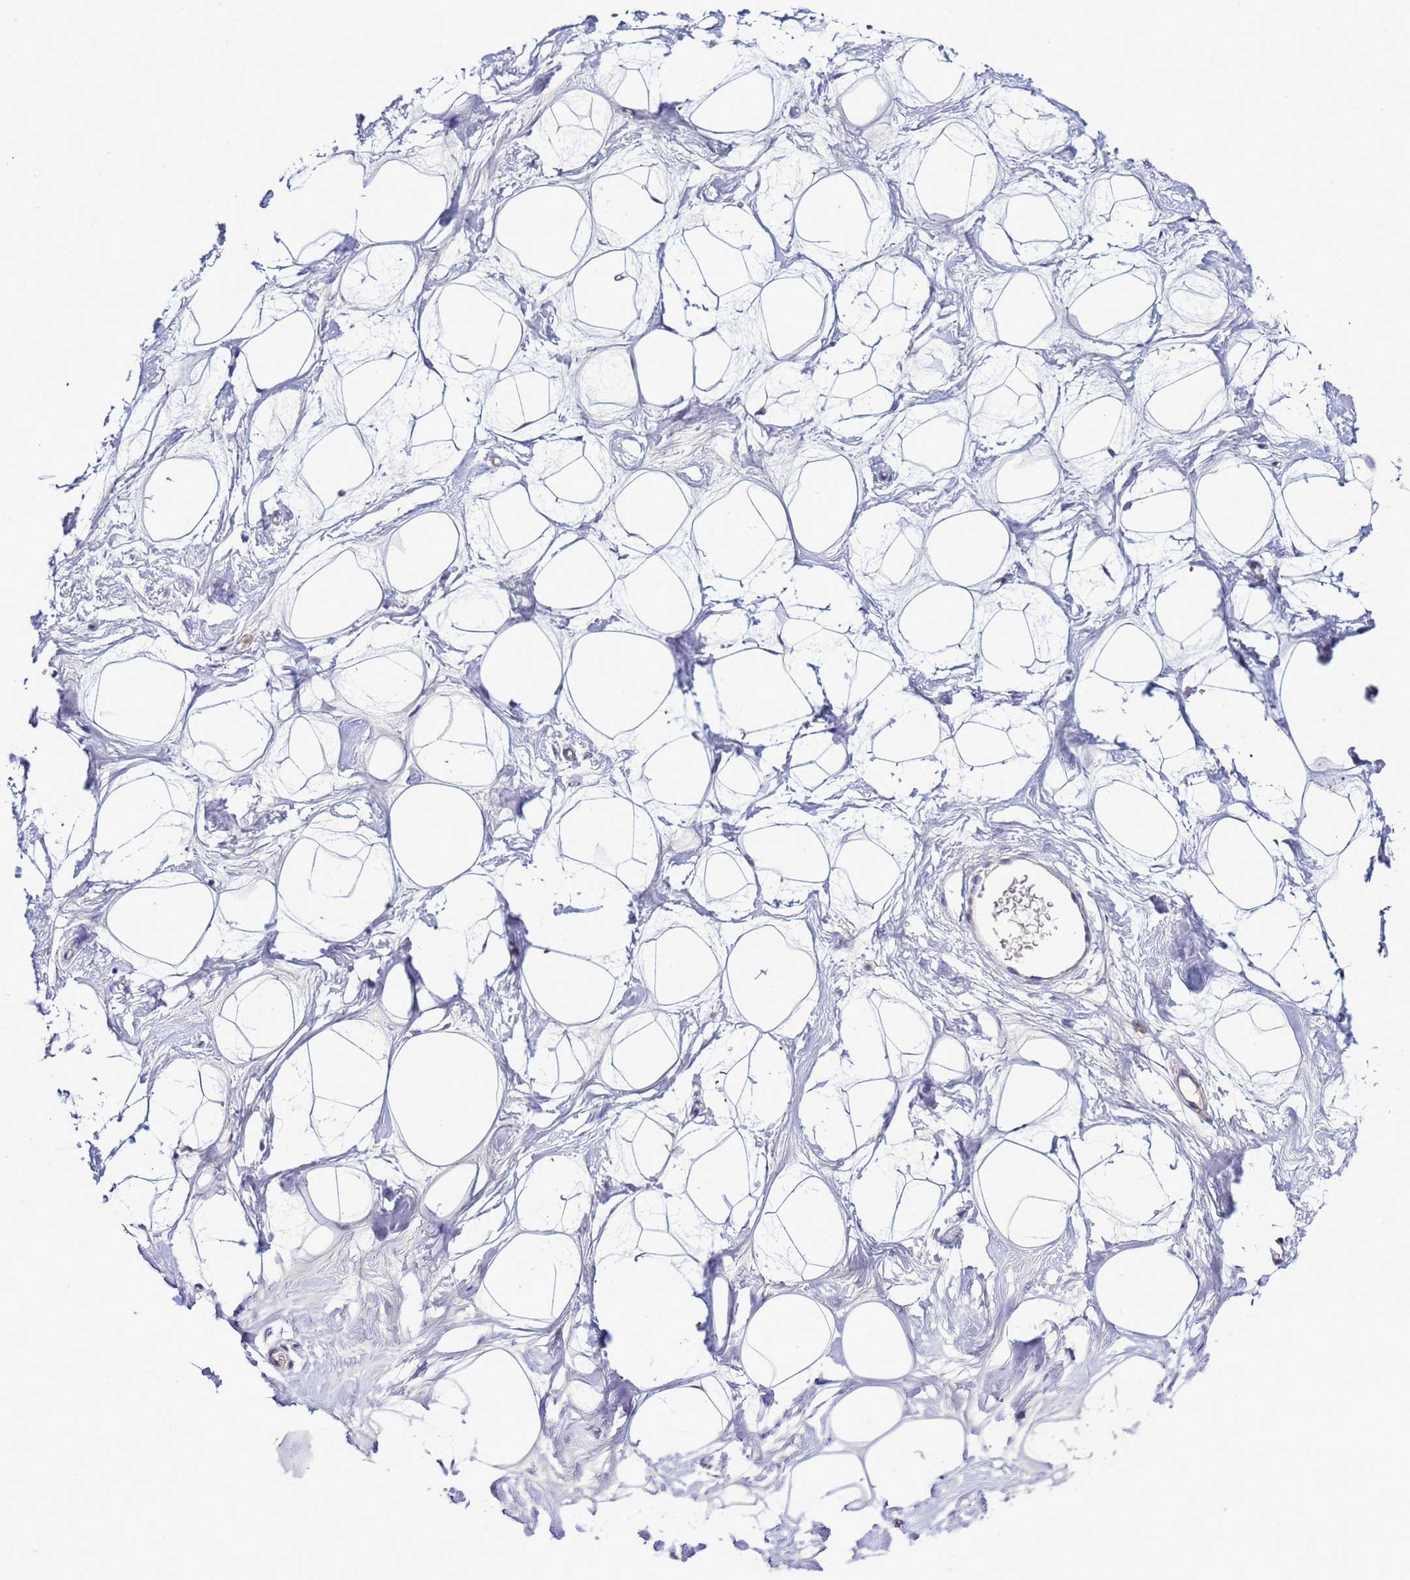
{"staining": {"intensity": "negative", "quantity": "none", "location": "none"}, "tissue": "breast", "cell_type": "Adipocytes", "image_type": "normal", "snomed": [{"axis": "morphology", "description": "Normal tissue, NOS"}, {"axis": "morphology", "description": "Adenoma, NOS"}, {"axis": "topography", "description": "Breast"}], "caption": "Human breast stained for a protein using IHC demonstrates no staining in adipocytes.", "gene": "NOL8", "patient": {"sex": "female", "age": 23}}